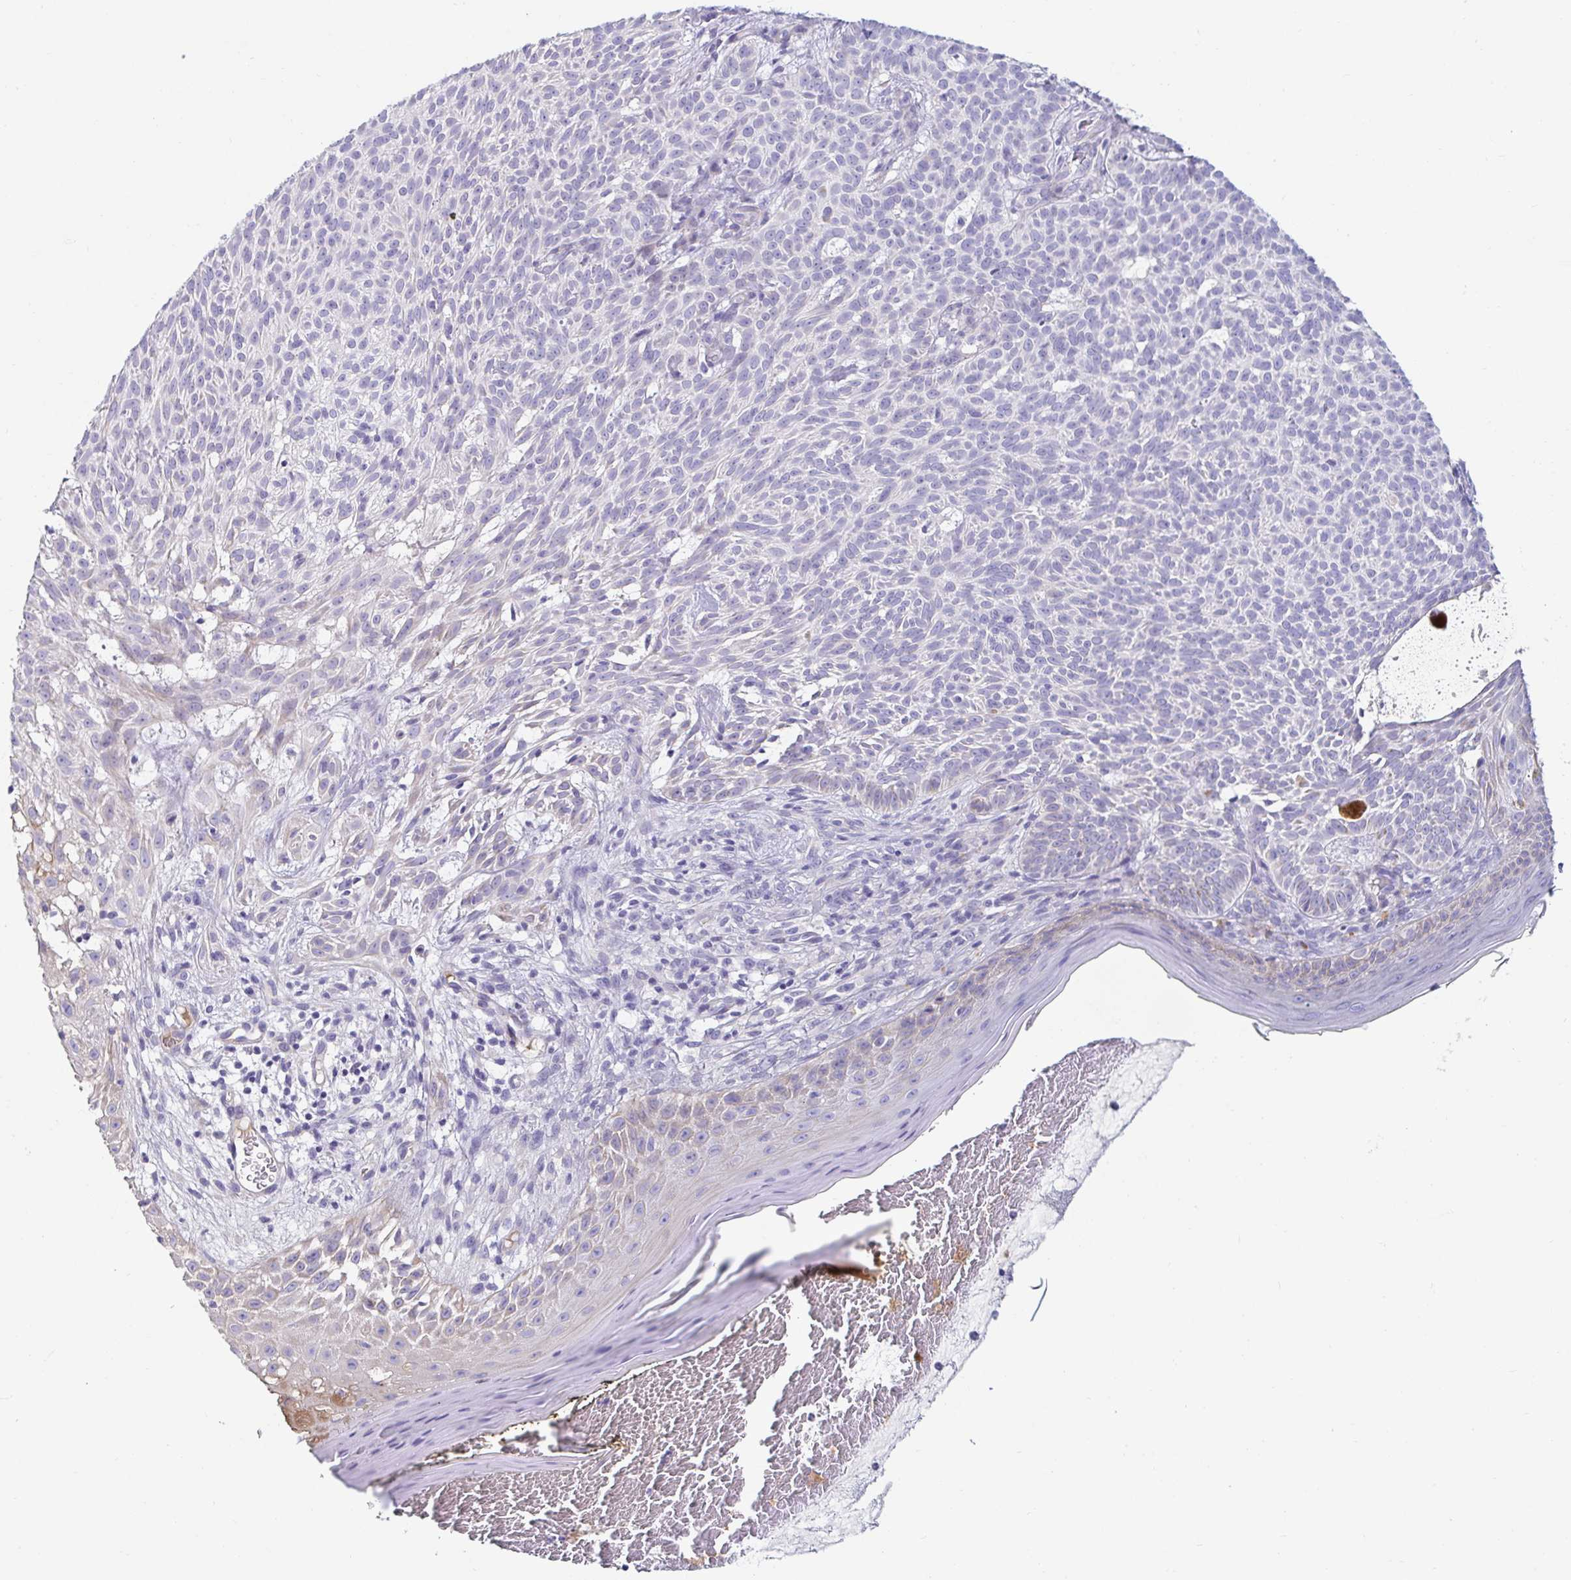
{"staining": {"intensity": "negative", "quantity": "none", "location": "none"}, "tissue": "skin cancer", "cell_type": "Tumor cells", "image_type": "cancer", "snomed": [{"axis": "morphology", "description": "Basal cell carcinoma"}, {"axis": "topography", "description": "Skin"}], "caption": "Basal cell carcinoma (skin) stained for a protein using immunohistochemistry shows no positivity tumor cells.", "gene": "C4orf17", "patient": {"sex": "male", "age": 78}}